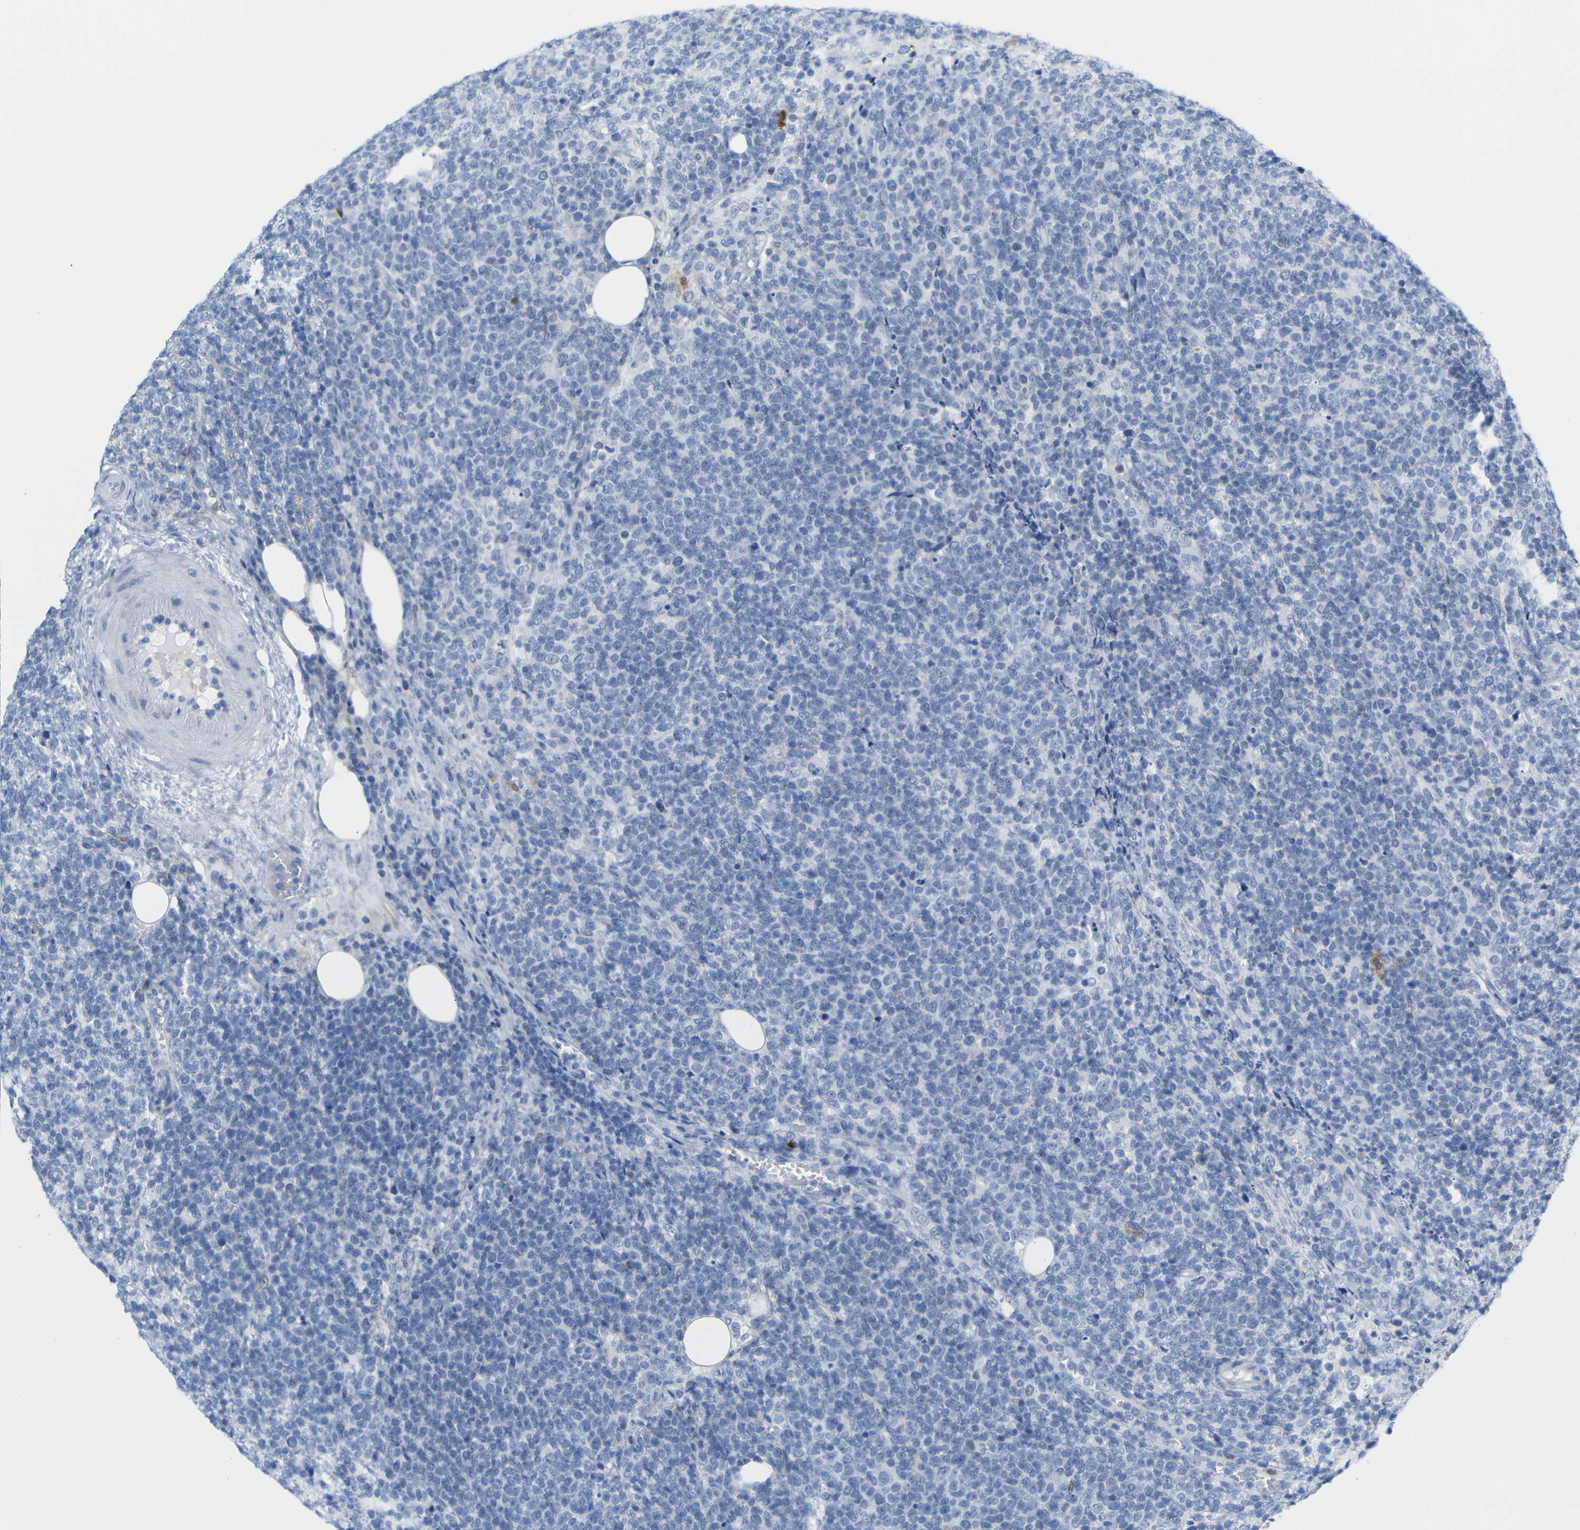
{"staining": {"intensity": "negative", "quantity": "none", "location": "none"}, "tissue": "lymphoma", "cell_type": "Tumor cells", "image_type": "cancer", "snomed": [{"axis": "morphology", "description": "Malignant lymphoma, non-Hodgkin's type, High grade"}, {"axis": "topography", "description": "Lymph node"}], "caption": "High magnification brightfield microscopy of lymphoma stained with DAB (brown) and counterstained with hematoxylin (blue): tumor cells show no significant expression.", "gene": "MT1A", "patient": {"sex": "male", "age": 61}}